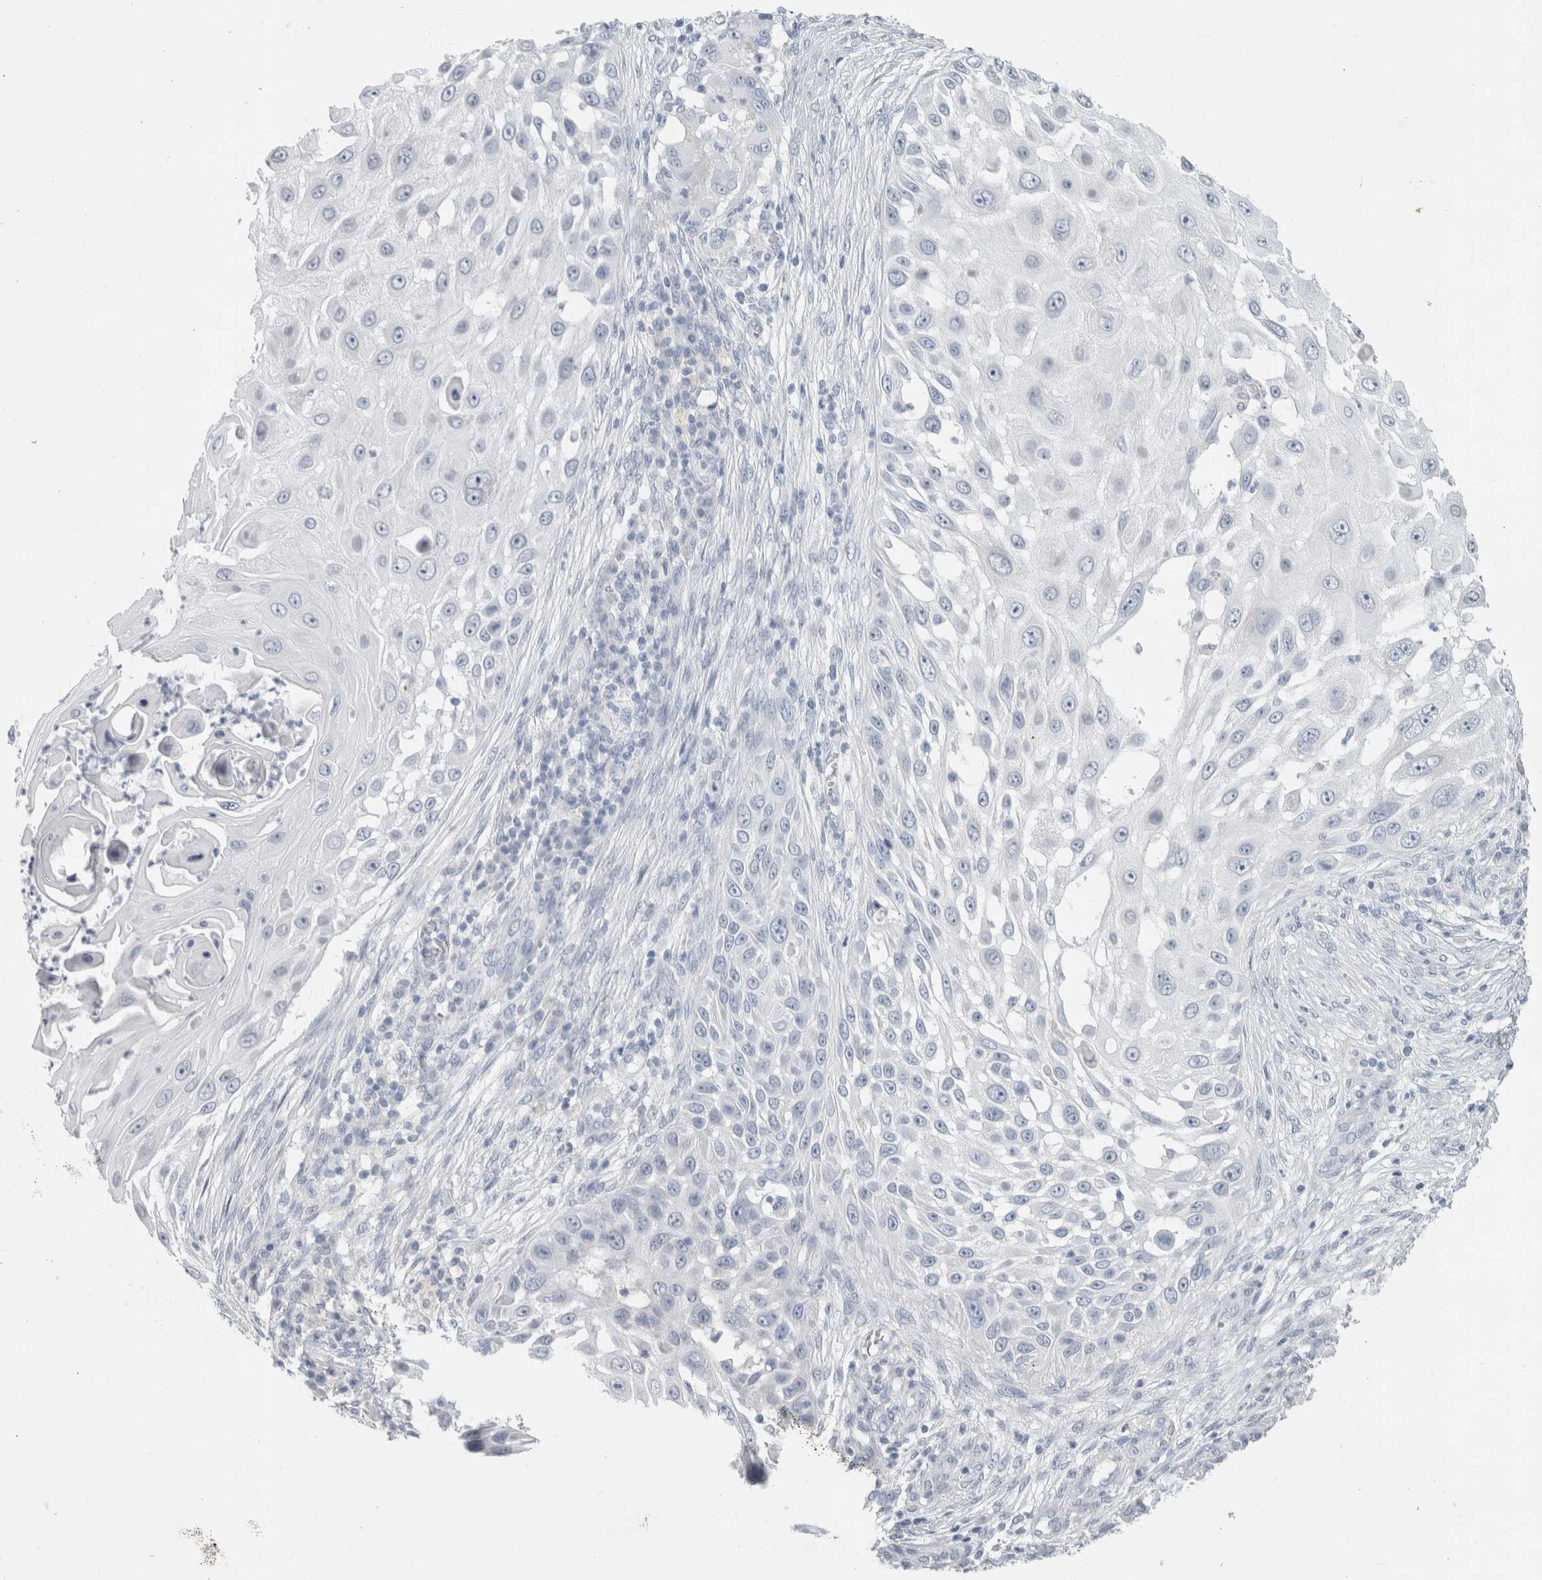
{"staining": {"intensity": "negative", "quantity": "none", "location": "none"}, "tissue": "skin cancer", "cell_type": "Tumor cells", "image_type": "cancer", "snomed": [{"axis": "morphology", "description": "Squamous cell carcinoma, NOS"}, {"axis": "topography", "description": "Skin"}], "caption": "Skin squamous cell carcinoma stained for a protein using immunohistochemistry (IHC) reveals no positivity tumor cells.", "gene": "SLC6A1", "patient": {"sex": "female", "age": 44}}